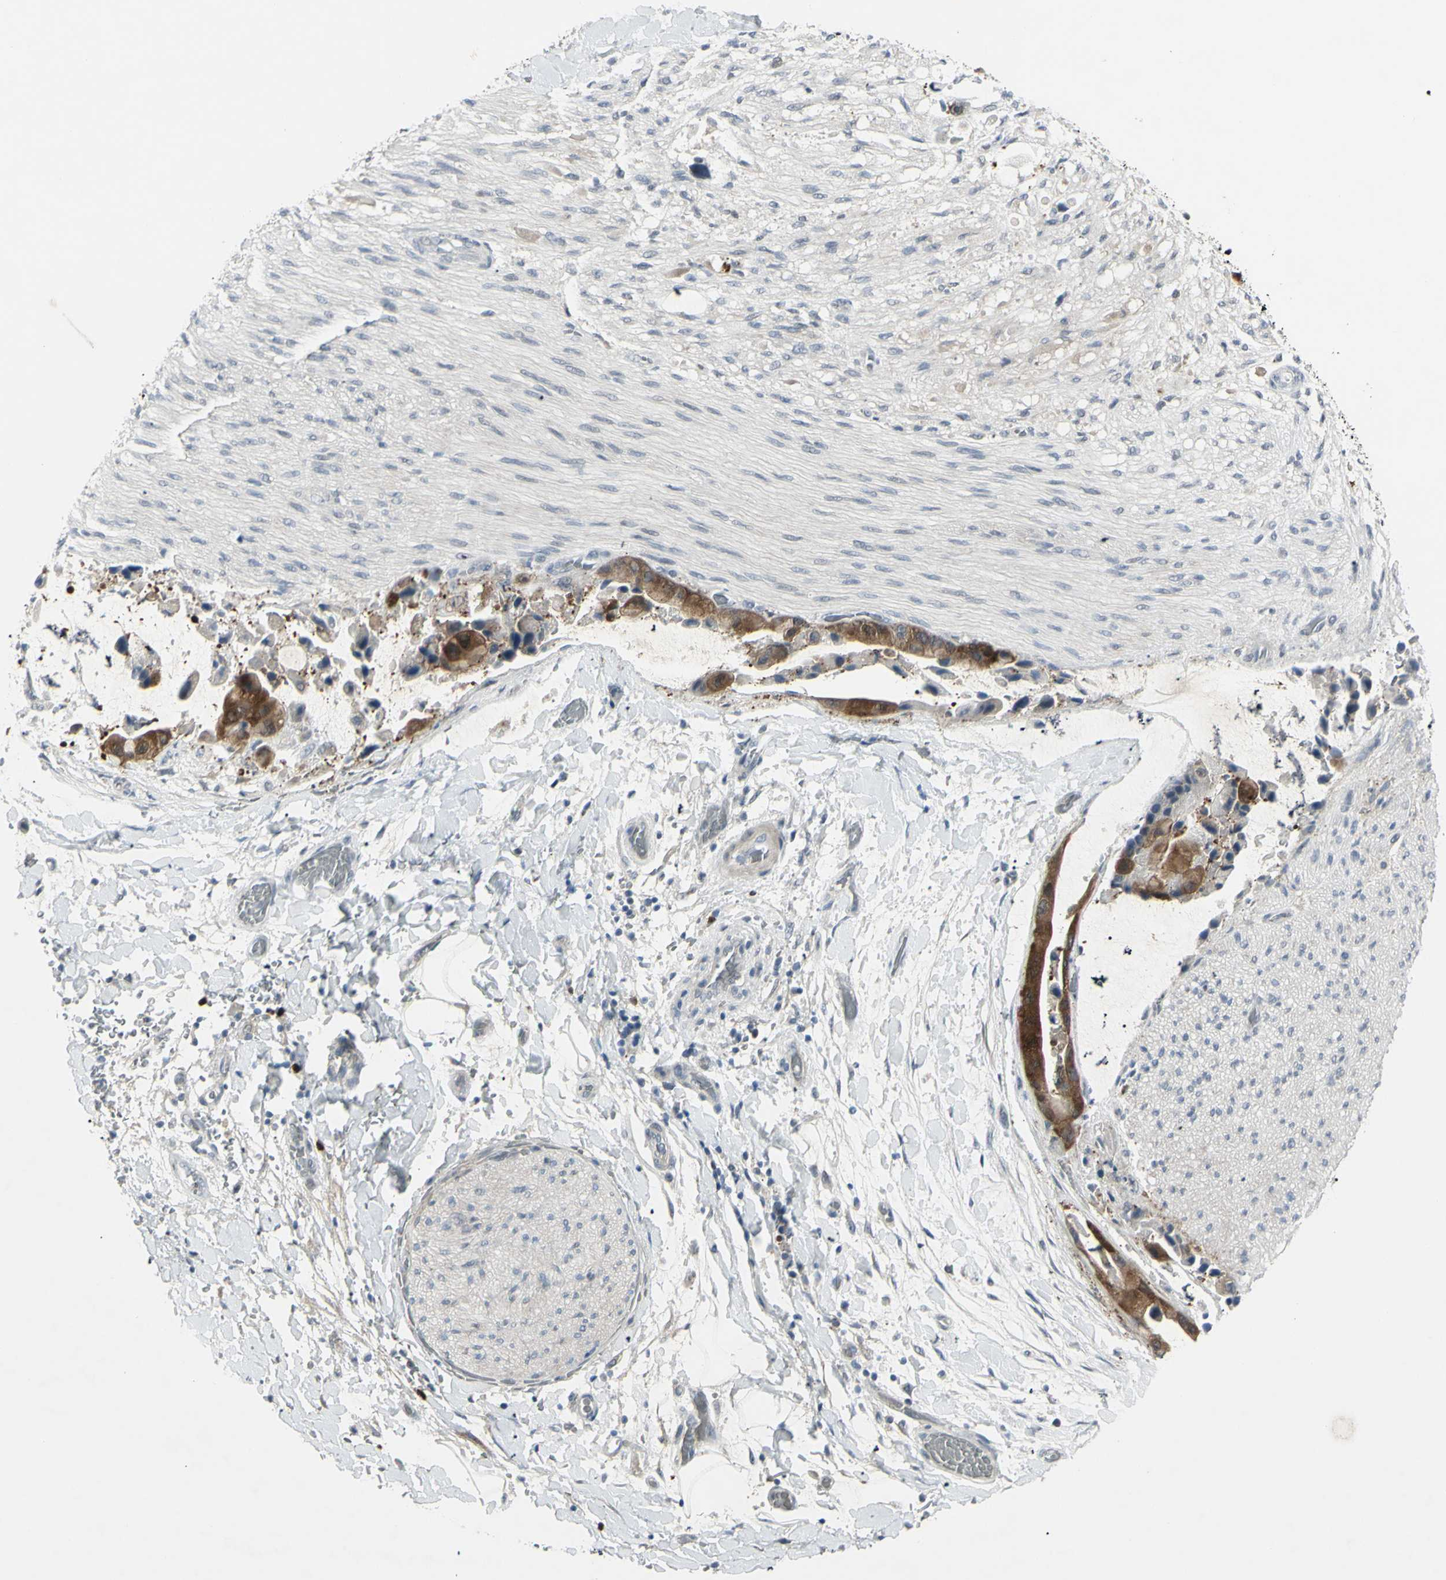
{"staining": {"intensity": "negative", "quantity": "none", "location": "none"}, "tissue": "soft tissue", "cell_type": "Fibroblasts", "image_type": "normal", "snomed": [{"axis": "morphology", "description": "Normal tissue, NOS"}, {"axis": "morphology", "description": "Cholangiocarcinoma"}, {"axis": "topography", "description": "Liver"}, {"axis": "topography", "description": "Peripheral nerve tissue"}], "caption": "A micrograph of soft tissue stained for a protein reveals no brown staining in fibroblasts. (Immunohistochemistry, brightfield microscopy, high magnification).", "gene": "ETNK1", "patient": {"sex": "male", "age": 50}}